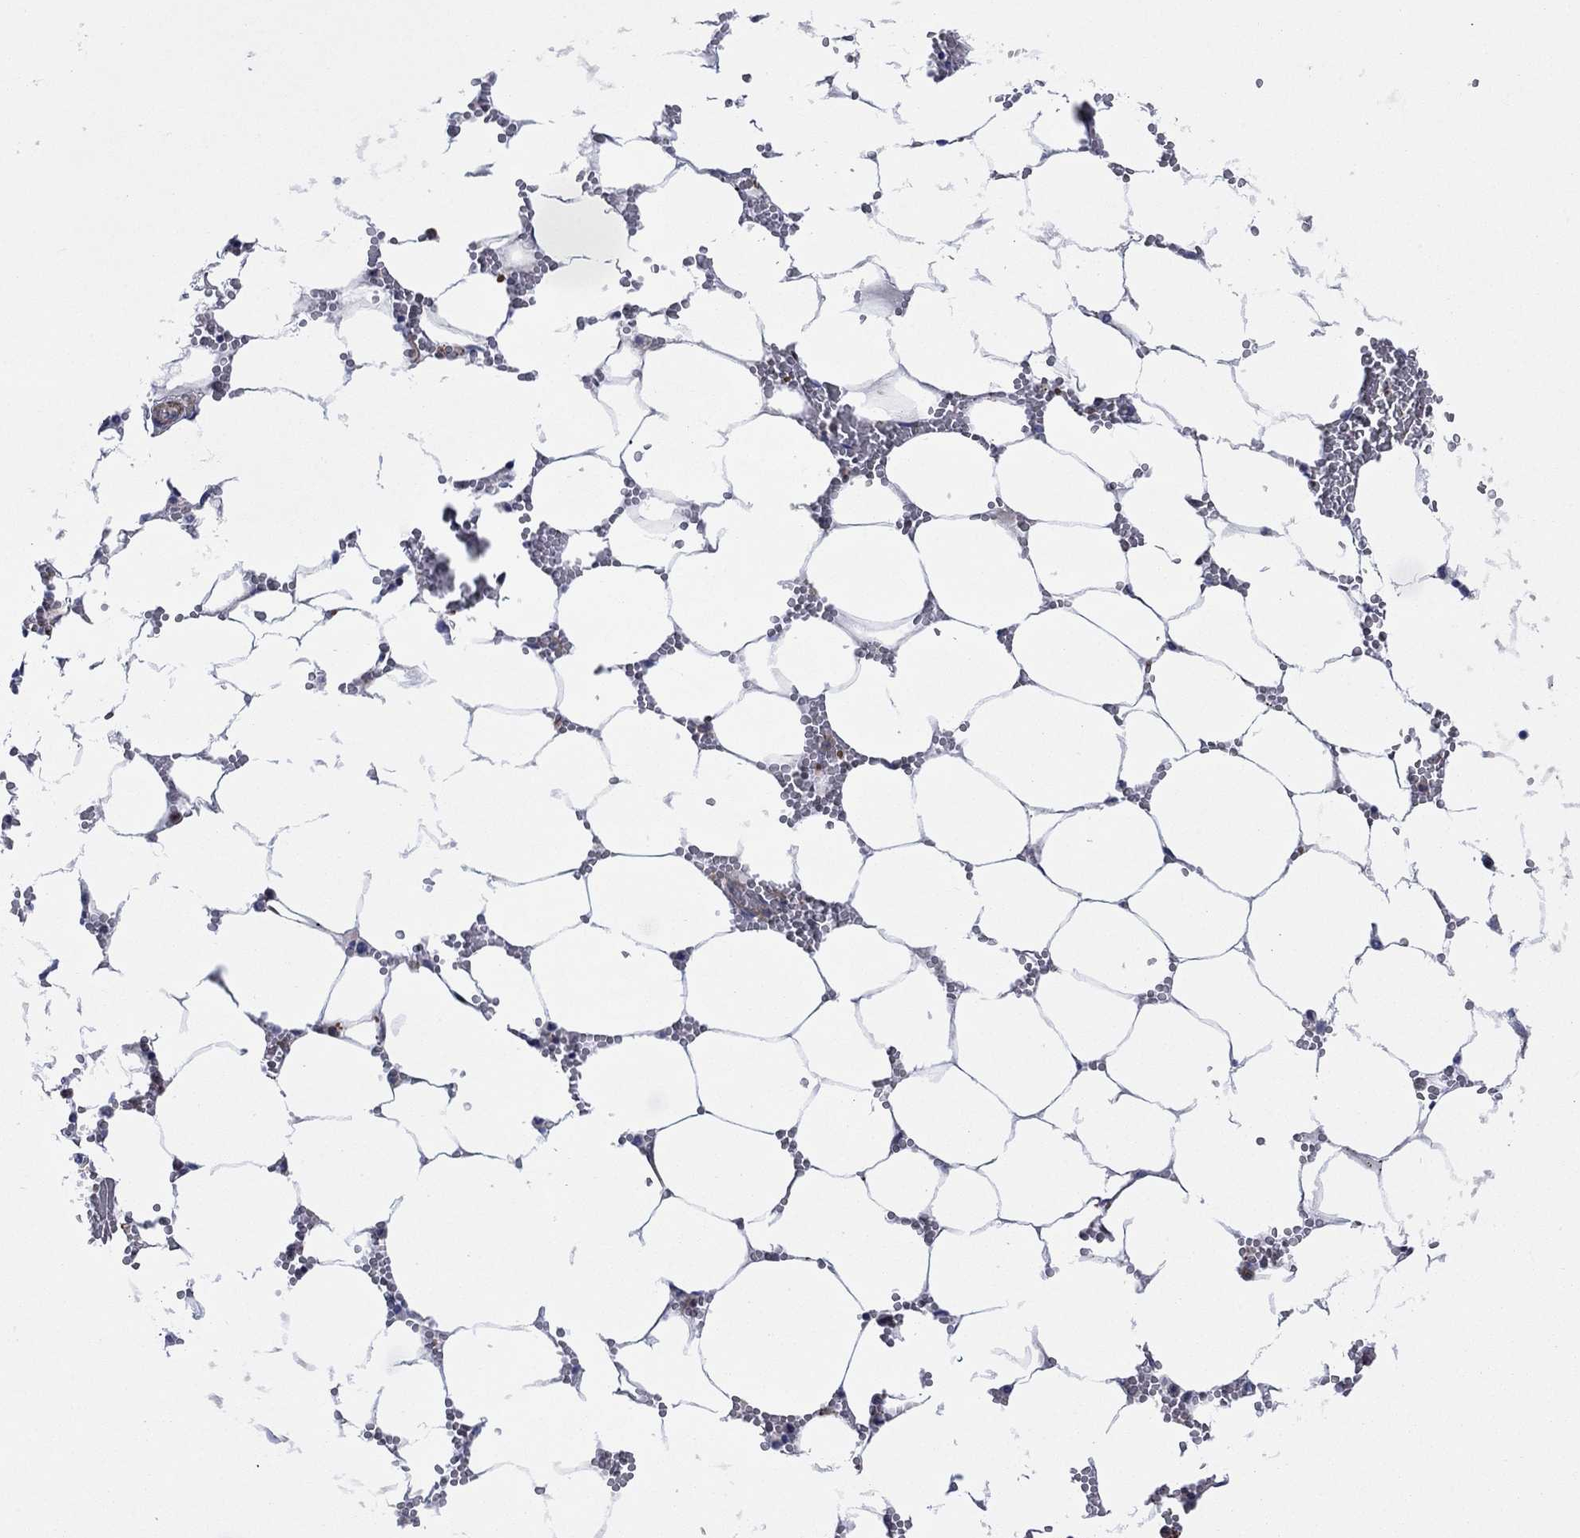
{"staining": {"intensity": "strong", "quantity": "<25%", "location": "cytoplasmic/membranous,nuclear"}, "tissue": "bone marrow", "cell_type": "Hematopoietic cells", "image_type": "normal", "snomed": [{"axis": "morphology", "description": "Normal tissue, NOS"}, {"axis": "topography", "description": "Bone marrow"}], "caption": "Immunohistochemistry histopathology image of normal bone marrow: bone marrow stained using immunohistochemistry displays medium levels of strong protein expression localized specifically in the cytoplasmic/membranous,nuclear of hematopoietic cells, appearing as a cytoplasmic/membranous,nuclear brown color.", "gene": "PAG1", "patient": {"sex": "female", "age": 64}}